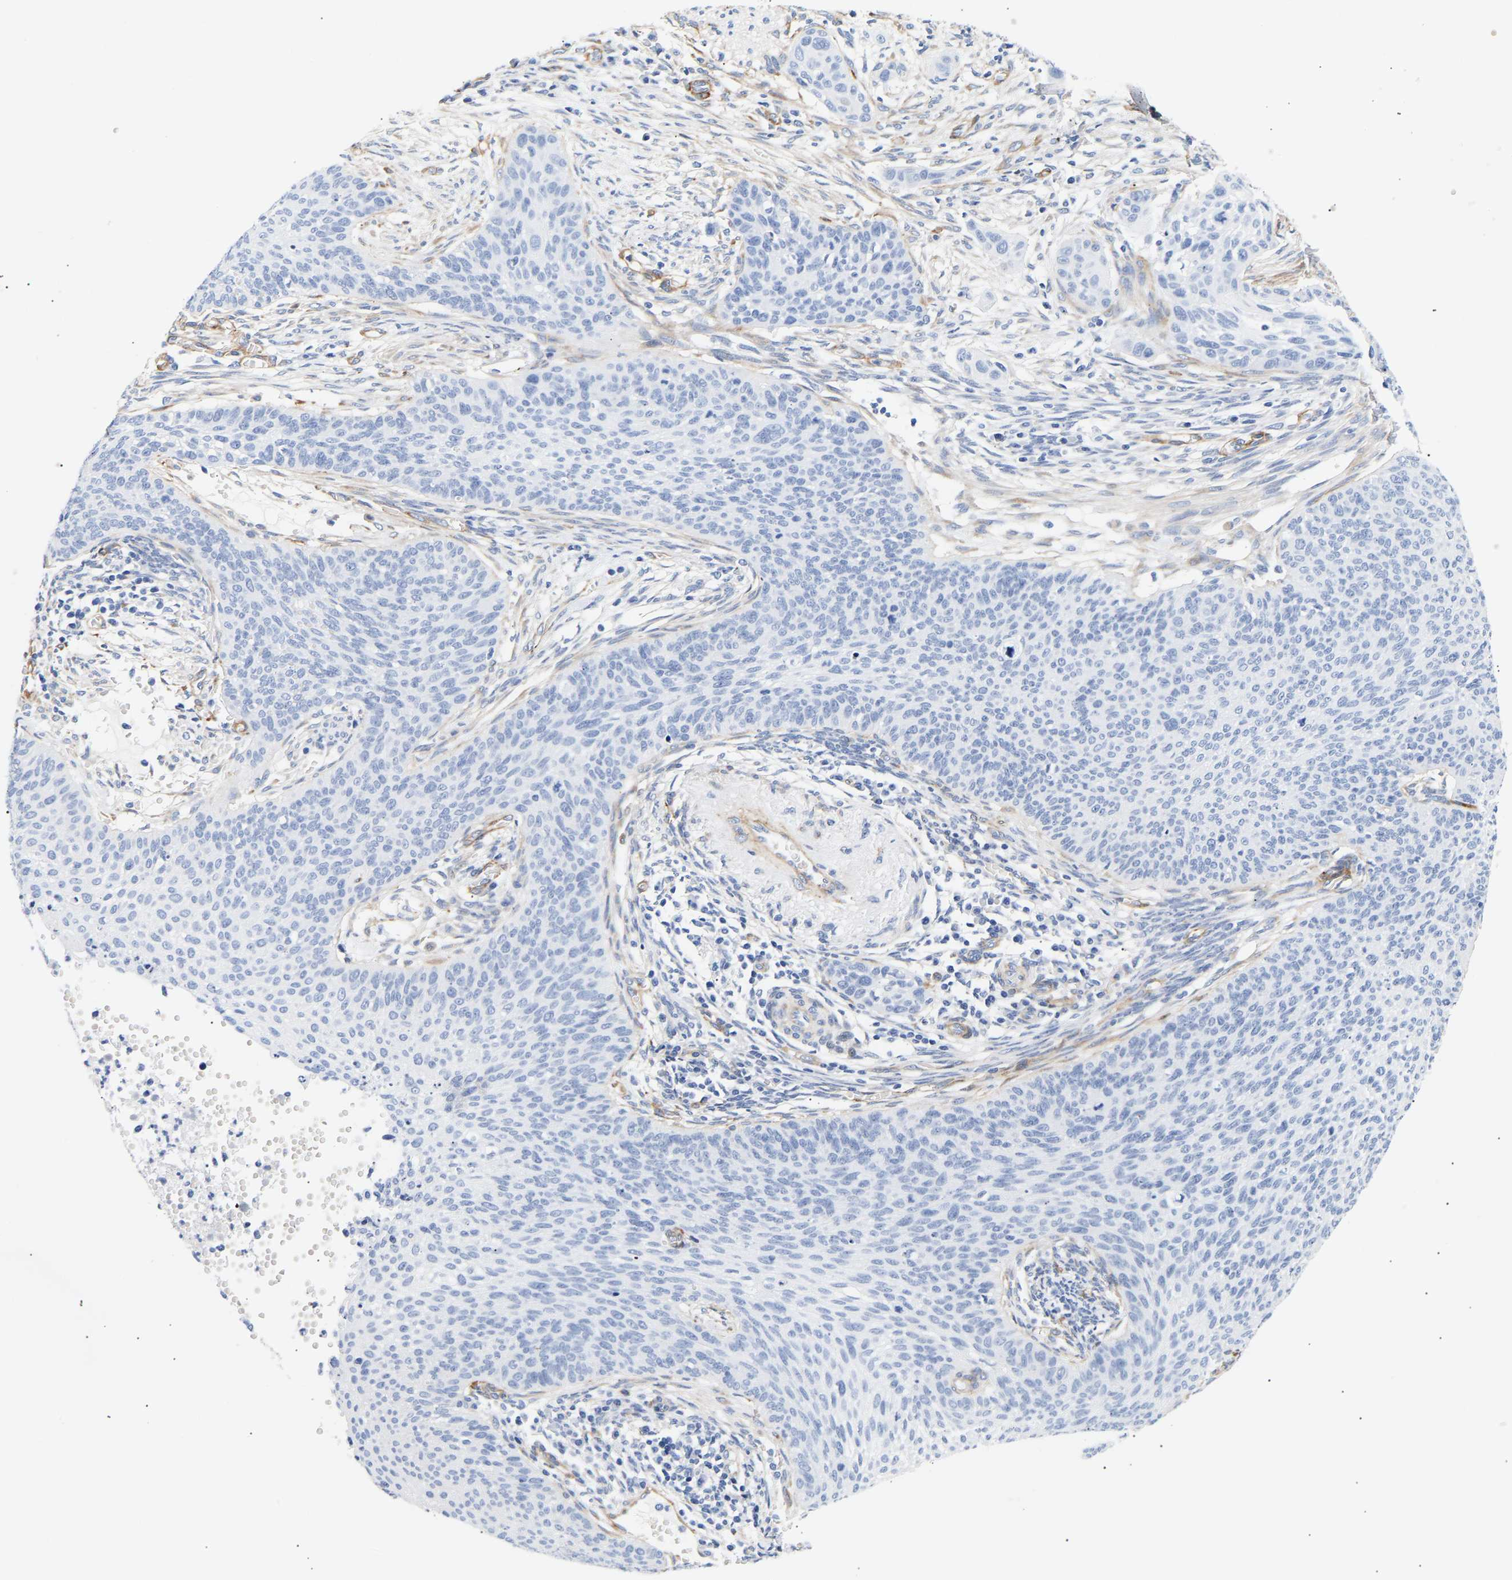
{"staining": {"intensity": "negative", "quantity": "none", "location": "none"}, "tissue": "cervical cancer", "cell_type": "Tumor cells", "image_type": "cancer", "snomed": [{"axis": "morphology", "description": "Squamous cell carcinoma, NOS"}, {"axis": "topography", "description": "Cervix"}], "caption": "Immunohistochemical staining of human cervical cancer exhibits no significant expression in tumor cells.", "gene": "IGFBP7", "patient": {"sex": "female", "age": 70}}